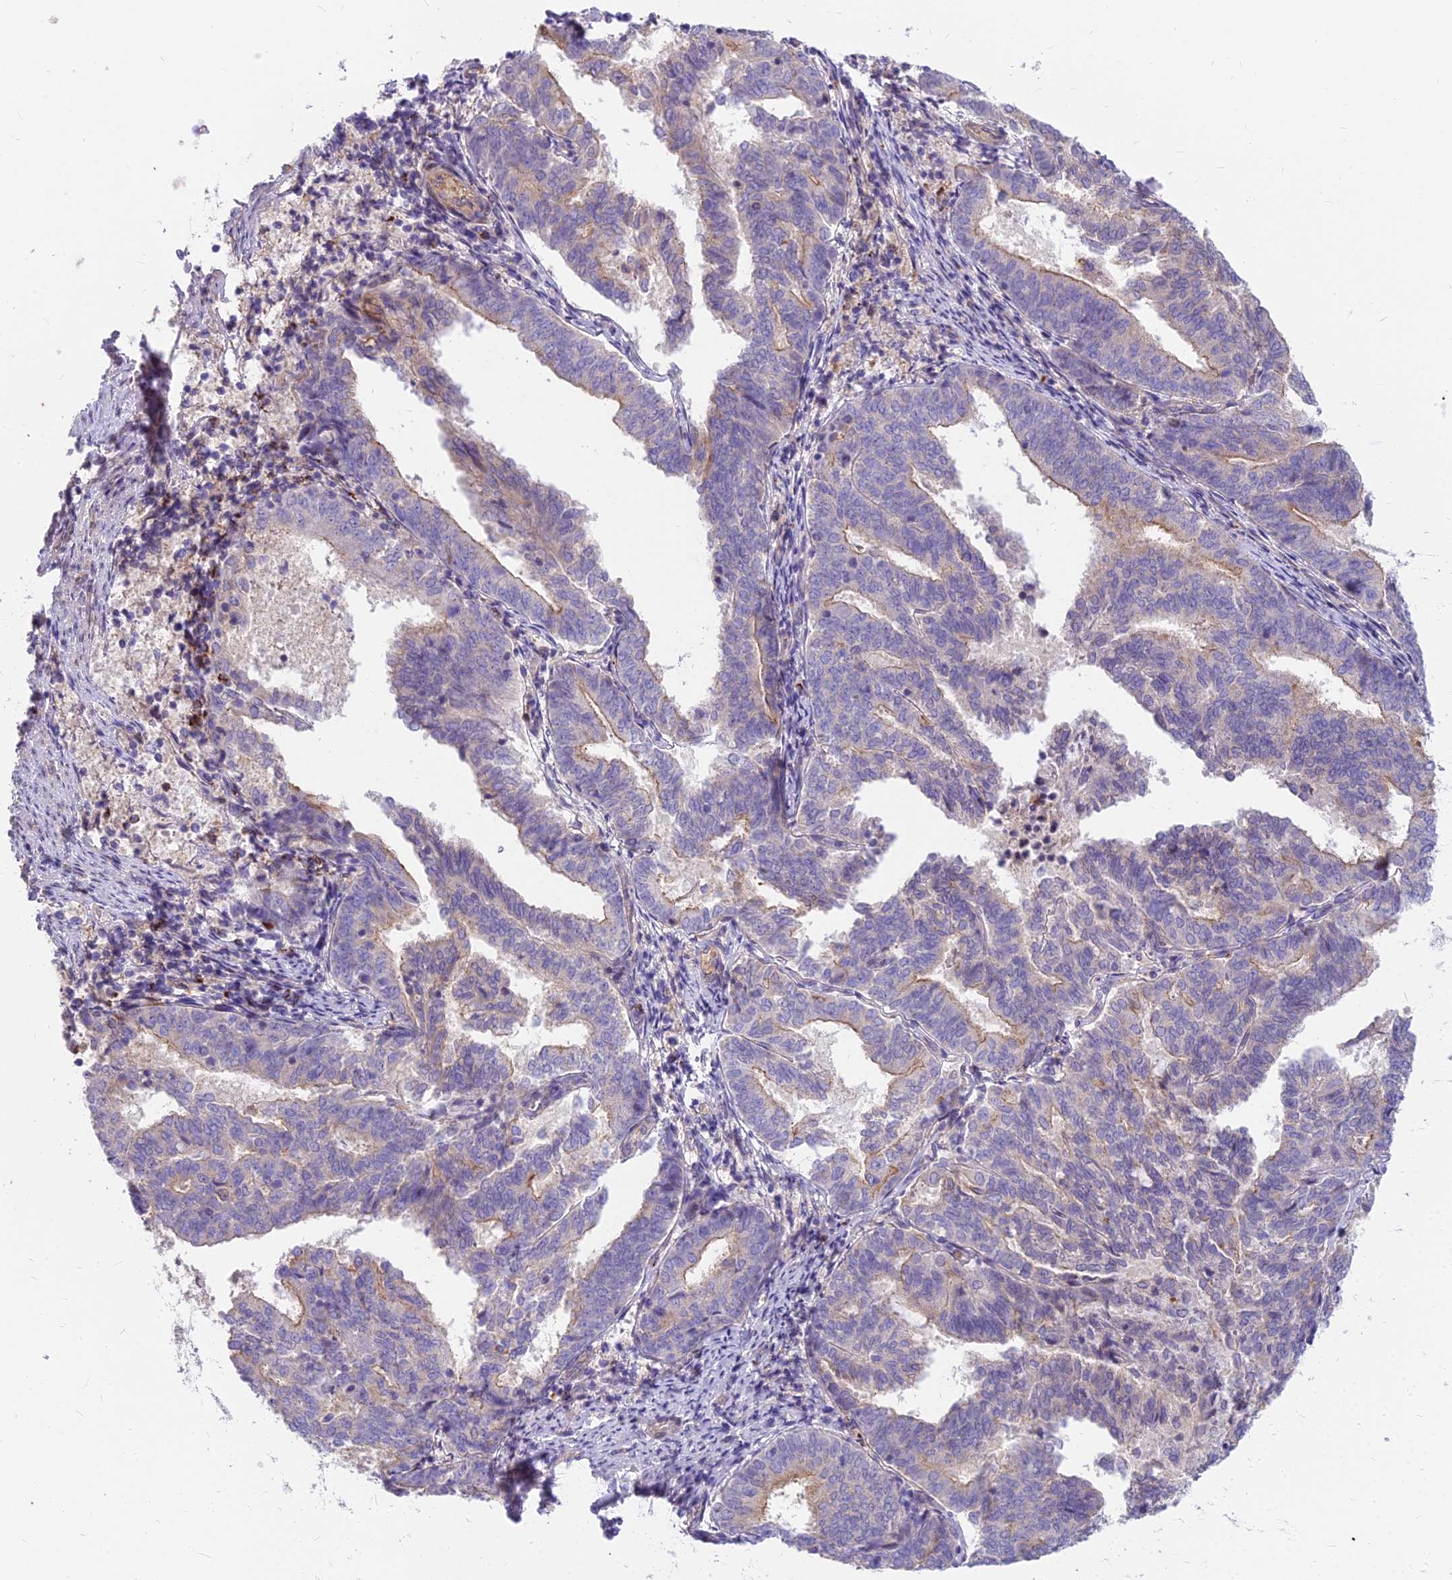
{"staining": {"intensity": "weak", "quantity": "25%-75%", "location": "cytoplasmic/membranous"}, "tissue": "endometrial cancer", "cell_type": "Tumor cells", "image_type": "cancer", "snomed": [{"axis": "morphology", "description": "Adenocarcinoma, NOS"}, {"axis": "topography", "description": "Endometrium"}], "caption": "Immunohistochemistry staining of adenocarcinoma (endometrial), which displays low levels of weak cytoplasmic/membranous staining in about 25%-75% of tumor cells indicating weak cytoplasmic/membranous protein expression. The staining was performed using DAB (brown) for protein detection and nuclei were counterstained in hematoxylin (blue).", "gene": "HLA-DOA", "patient": {"sex": "female", "age": 80}}